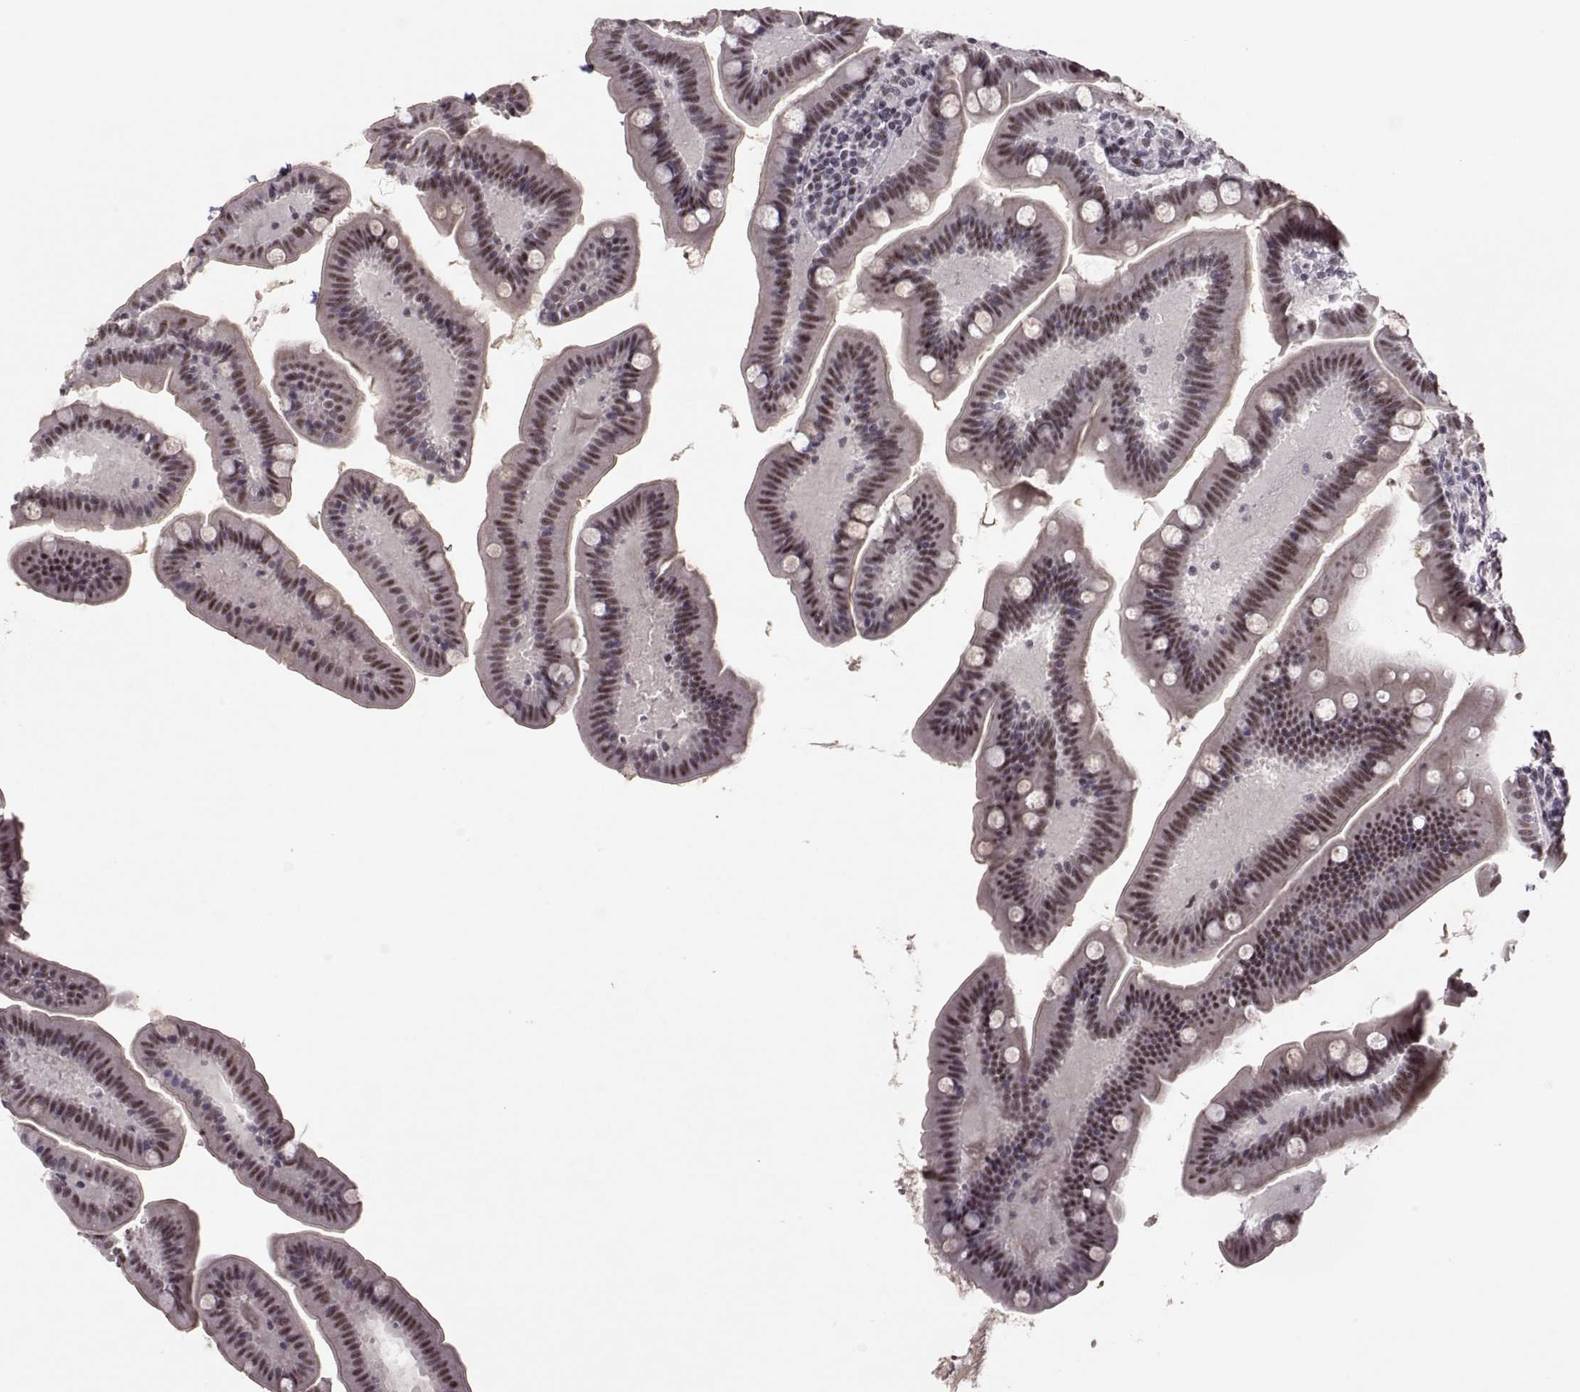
{"staining": {"intensity": "moderate", "quantity": "<25%", "location": "nuclear"}, "tissue": "small intestine", "cell_type": "Glandular cells", "image_type": "normal", "snomed": [{"axis": "morphology", "description": "Normal tissue, NOS"}, {"axis": "topography", "description": "Small intestine"}], "caption": "Protein expression analysis of benign small intestine displays moderate nuclear expression in approximately <25% of glandular cells. Nuclei are stained in blue.", "gene": "LIN28A", "patient": {"sex": "male", "age": 66}}